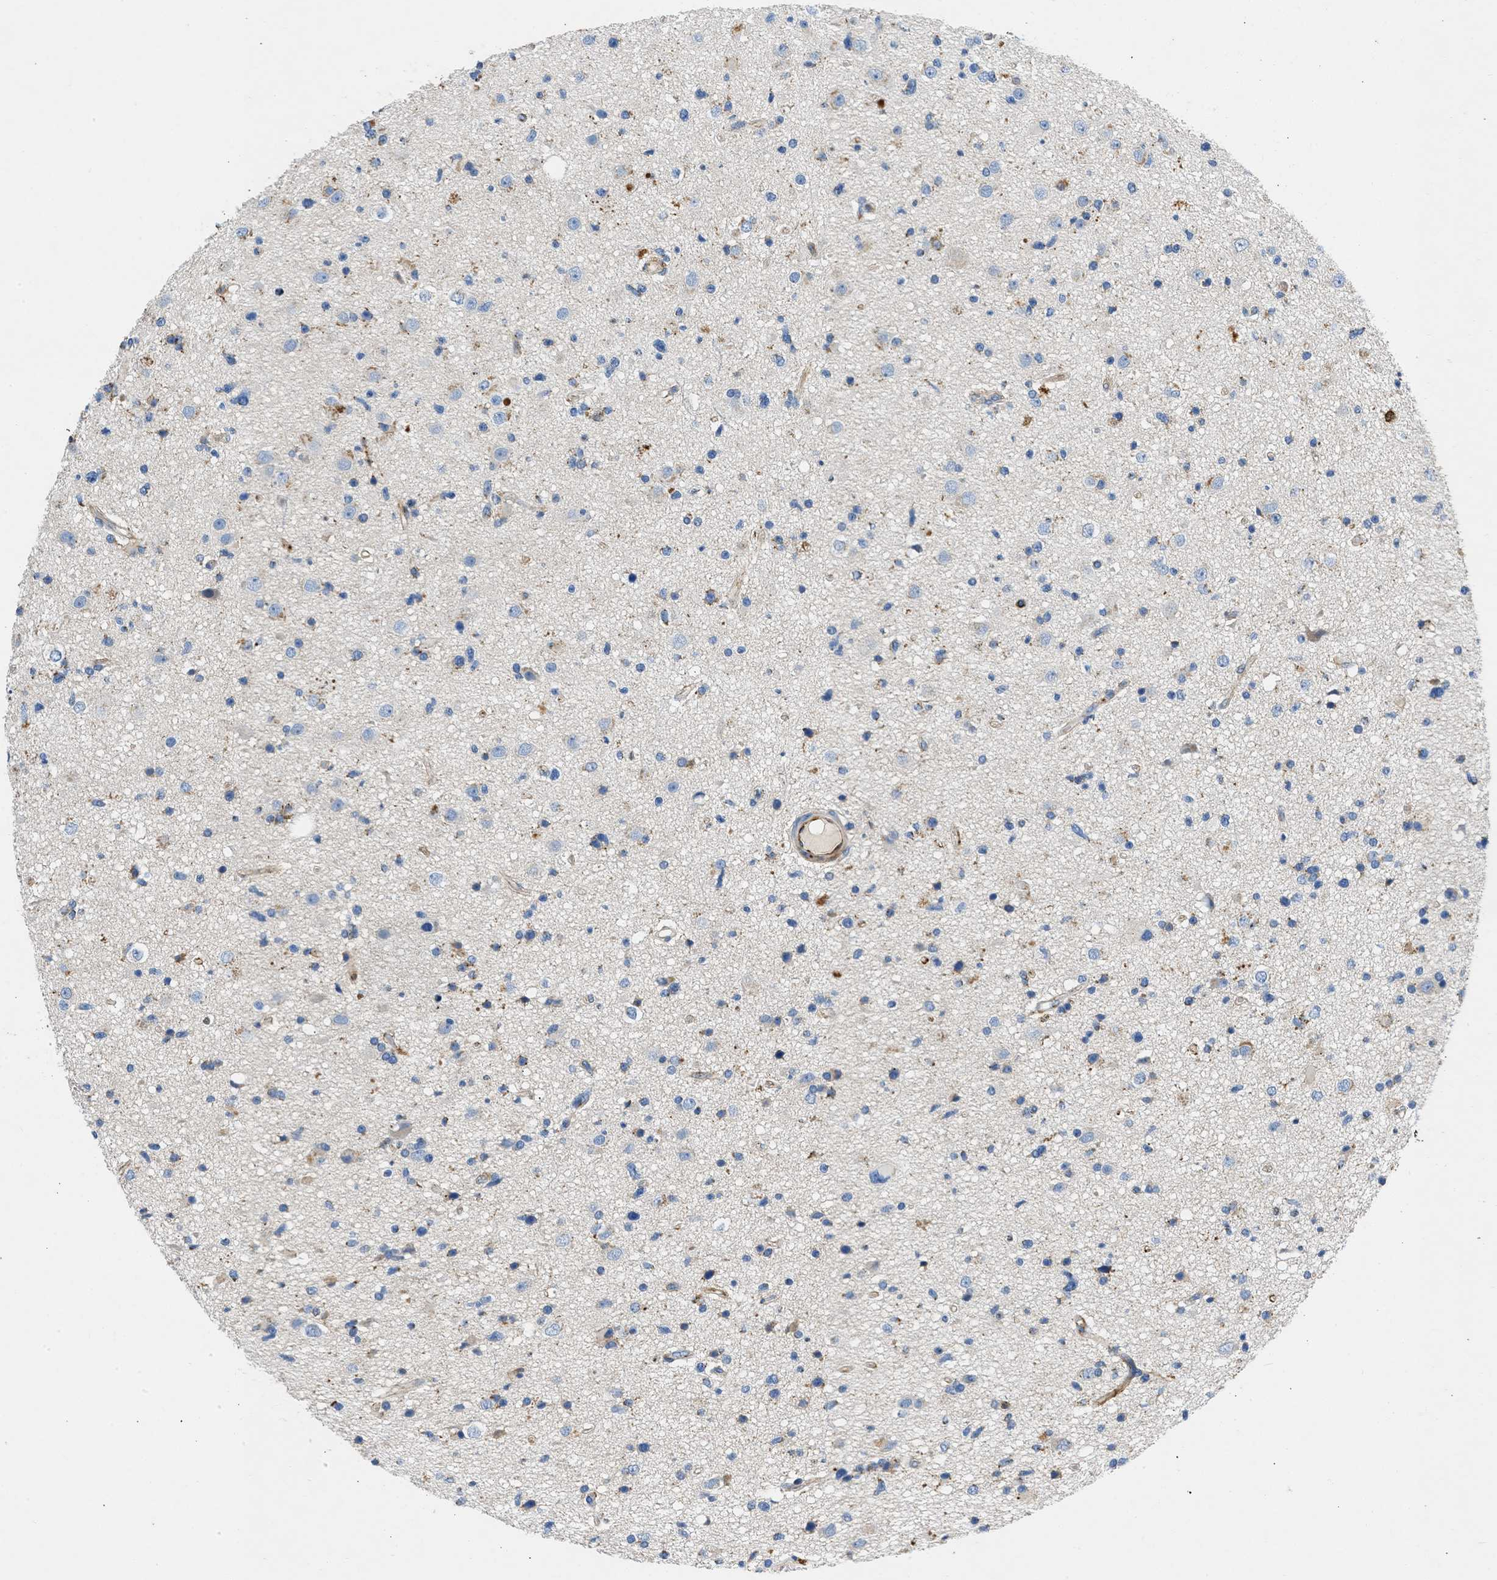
{"staining": {"intensity": "moderate", "quantity": "<25%", "location": "cytoplasmic/membranous"}, "tissue": "glioma", "cell_type": "Tumor cells", "image_type": "cancer", "snomed": [{"axis": "morphology", "description": "Glioma, malignant, High grade"}, {"axis": "topography", "description": "Brain"}], "caption": "Immunohistochemistry (IHC) of glioma reveals low levels of moderate cytoplasmic/membranous expression in about <25% of tumor cells.", "gene": "ULK4", "patient": {"sex": "male", "age": 33}}